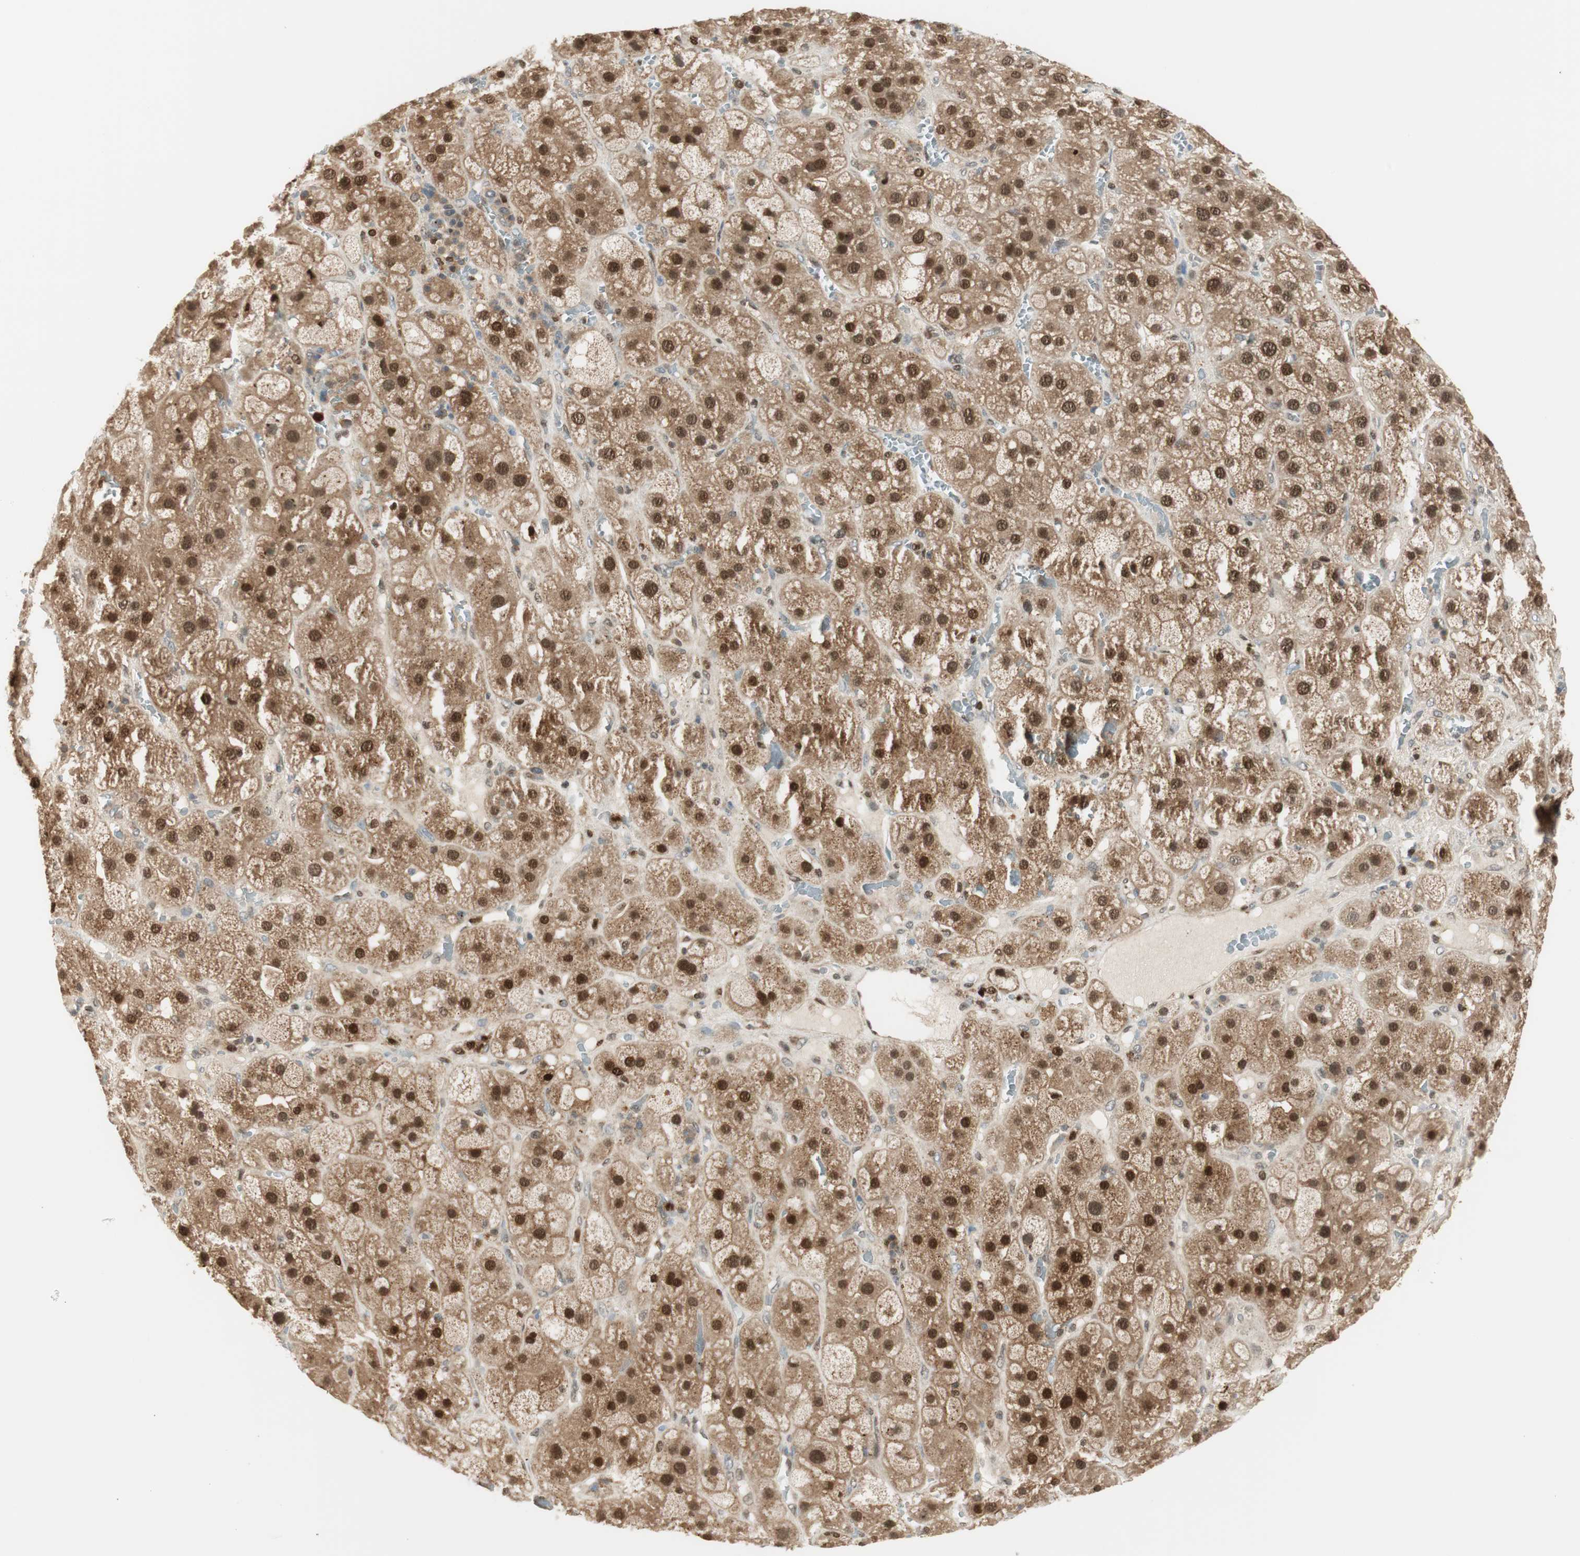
{"staining": {"intensity": "strong", "quantity": ">75%", "location": "nuclear"}, "tissue": "adrenal gland", "cell_type": "Glandular cells", "image_type": "normal", "snomed": [{"axis": "morphology", "description": "Normal tissue, NOS"}, {"axis": "topography", "description": "Adrenal gland"}], "caption": "Adrenal gland stained with IHC displays strong nuclear expression in approximately >75% of glandular cells. (DAB IHC, brown staining for protein, blue staining for nuclei).", "gene": "LTA4H", "patient": {"sex": "female", "age": 47}}